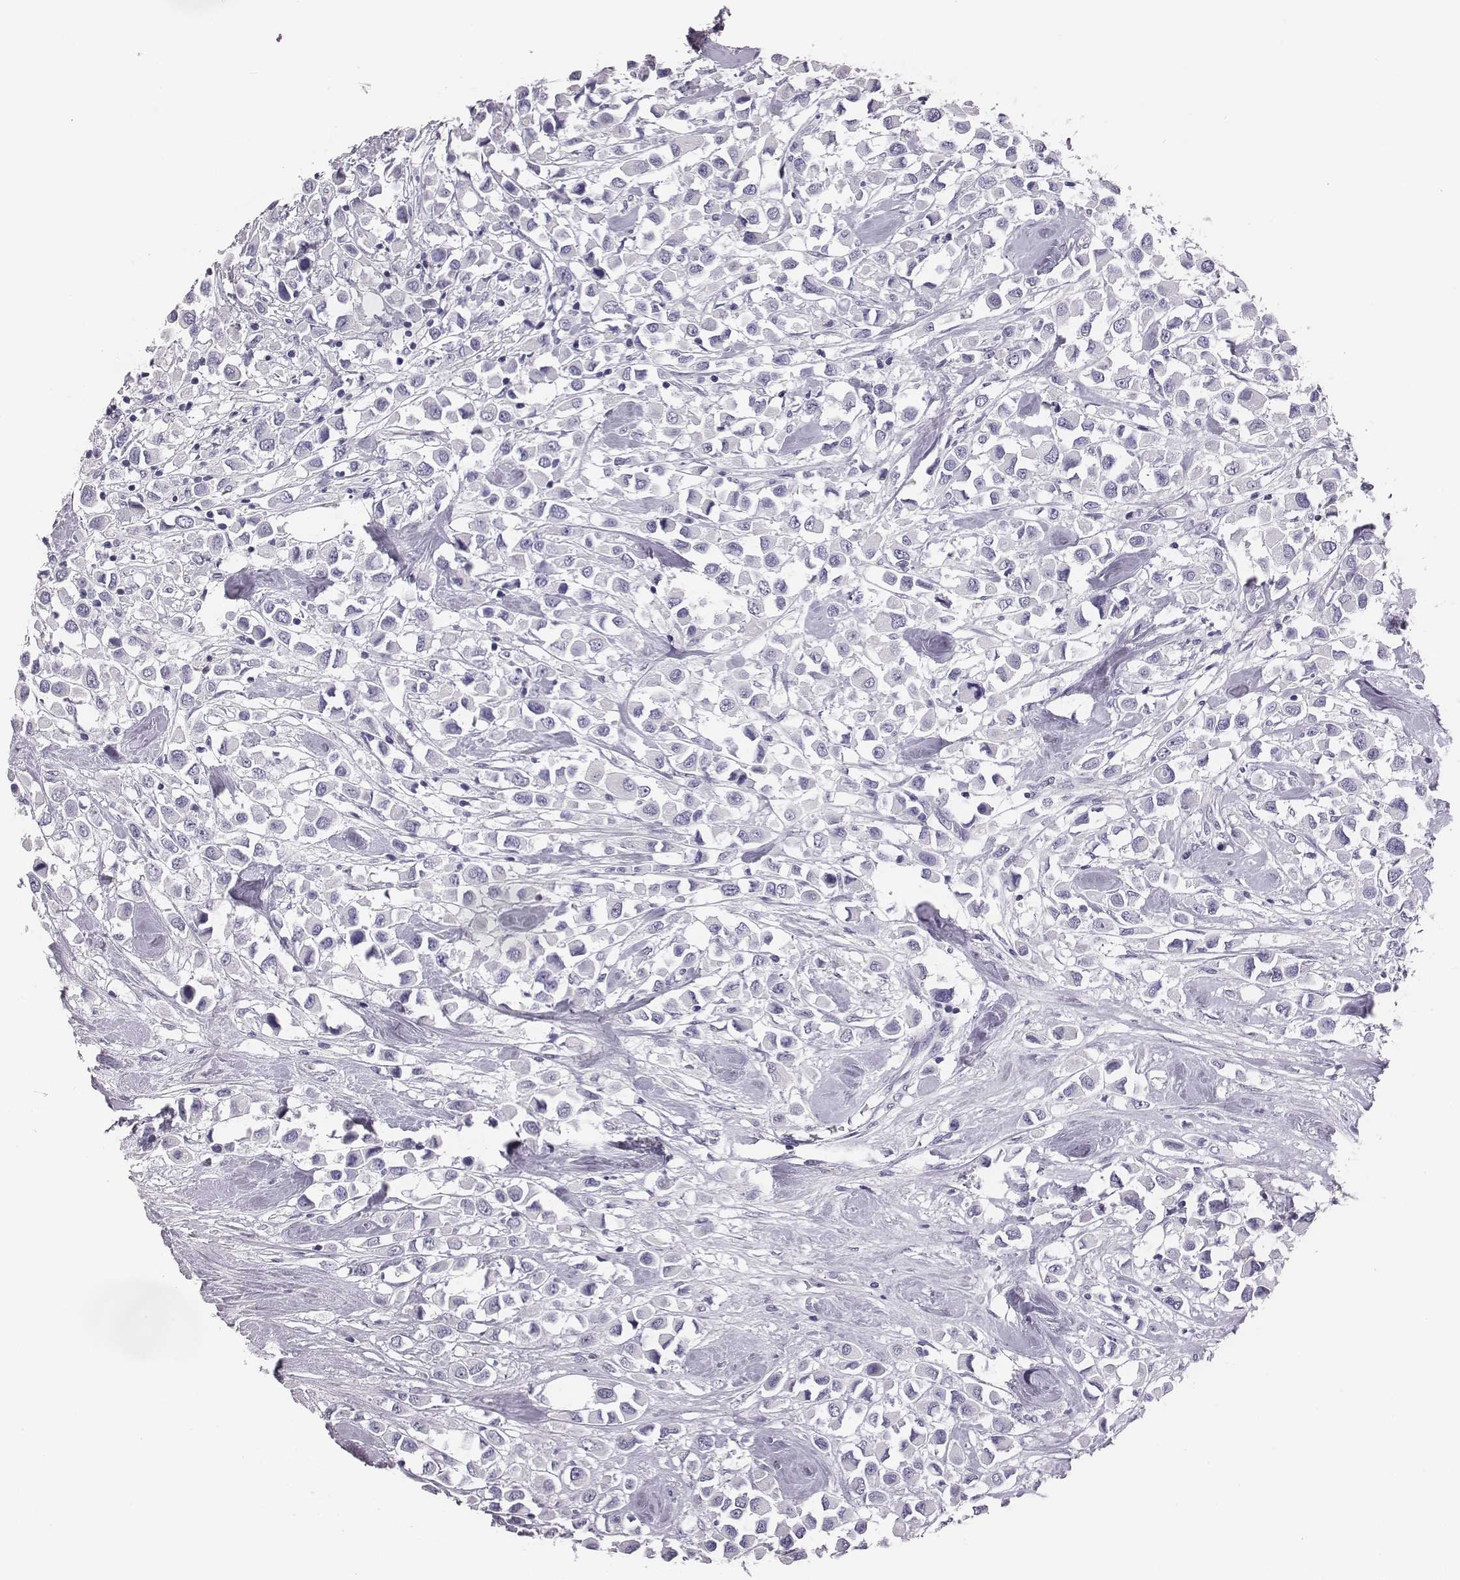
{"staining": {"intensity": "negative", "quantity": "none", "location": "none"}, "tissue": "breast cancer", "cell_type": "Tumor cells", "image_type": "cancer", "snomed": [{"axis": "morphology", "description": "Duct carcinoma"}, {"axis": "topography", "description": "Breast"}], "caption": "DAB immunohistochemical staining of breast intraductal carcinoma shows no significant expression in tumor cells. (DAB IHC, high magnification).", "gene": "ACOD1", "patient": {"sex": "female", "age": 61}}